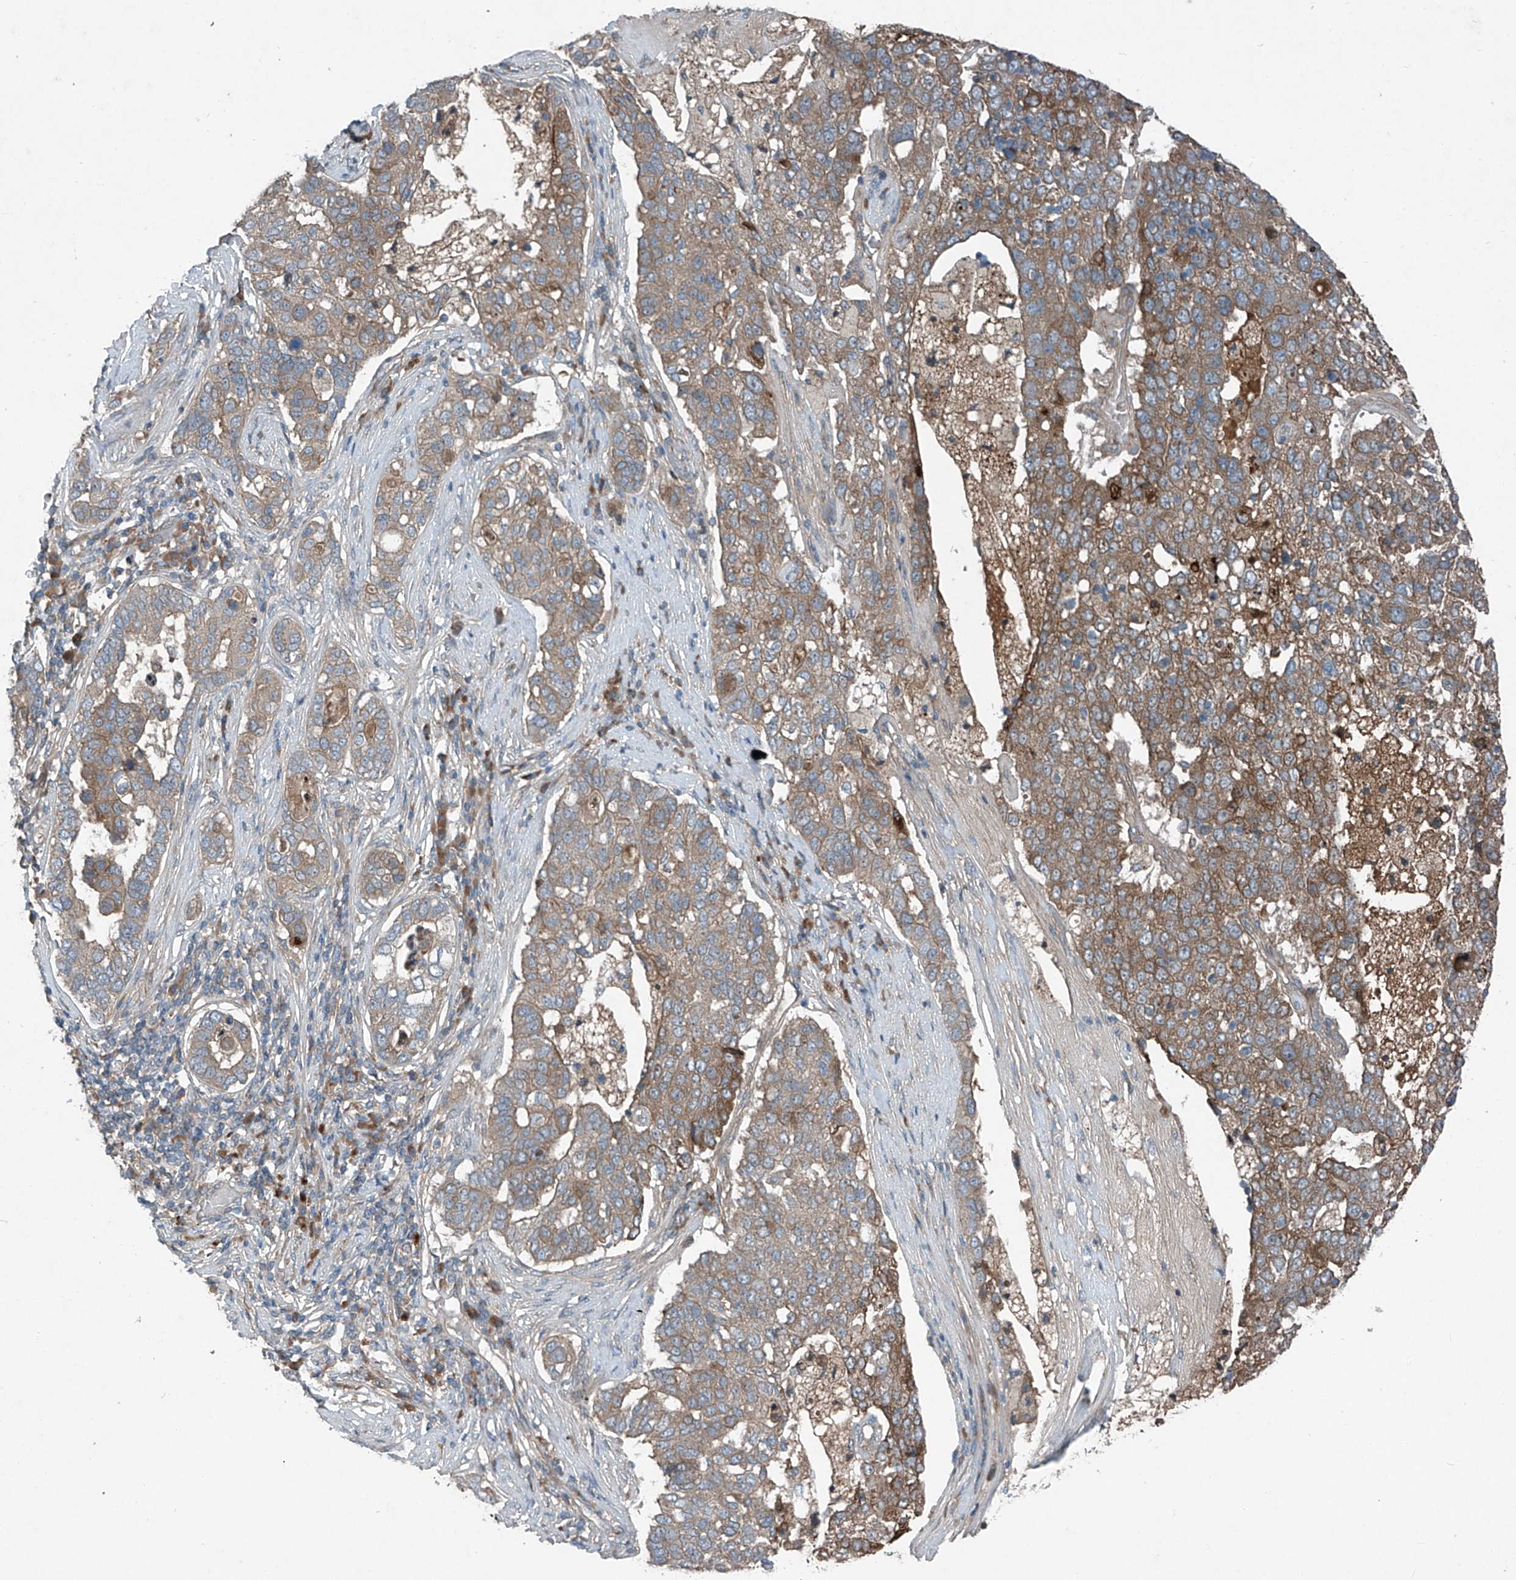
{"staining": {"intensity": "moderate", "quantity": ">75%", "location": "cytoplasmic/membranous"}, "tissue": "pancreatic cancer", "cell_type": "Tumor cells", "image_type": "cancer", "snomed": [{"axis": "morphology", "description": "Adenocarcinoma, NOS"}, {"axis": "topography", "description": "Pancreas"}], "caption": "High-magnification brightfield microscopy of pancreatic adenocarcinoma stained with DAB (3,3'-diaminobenzidine) (brown) and counterstained with hematoxylin (blue). tumor cells exhibit moderate cytoplasmic/membranous positivity is identified in about>75% of cells.", "gene": "FOXRED2", "patient": {"sex": "female", "age": 61}}